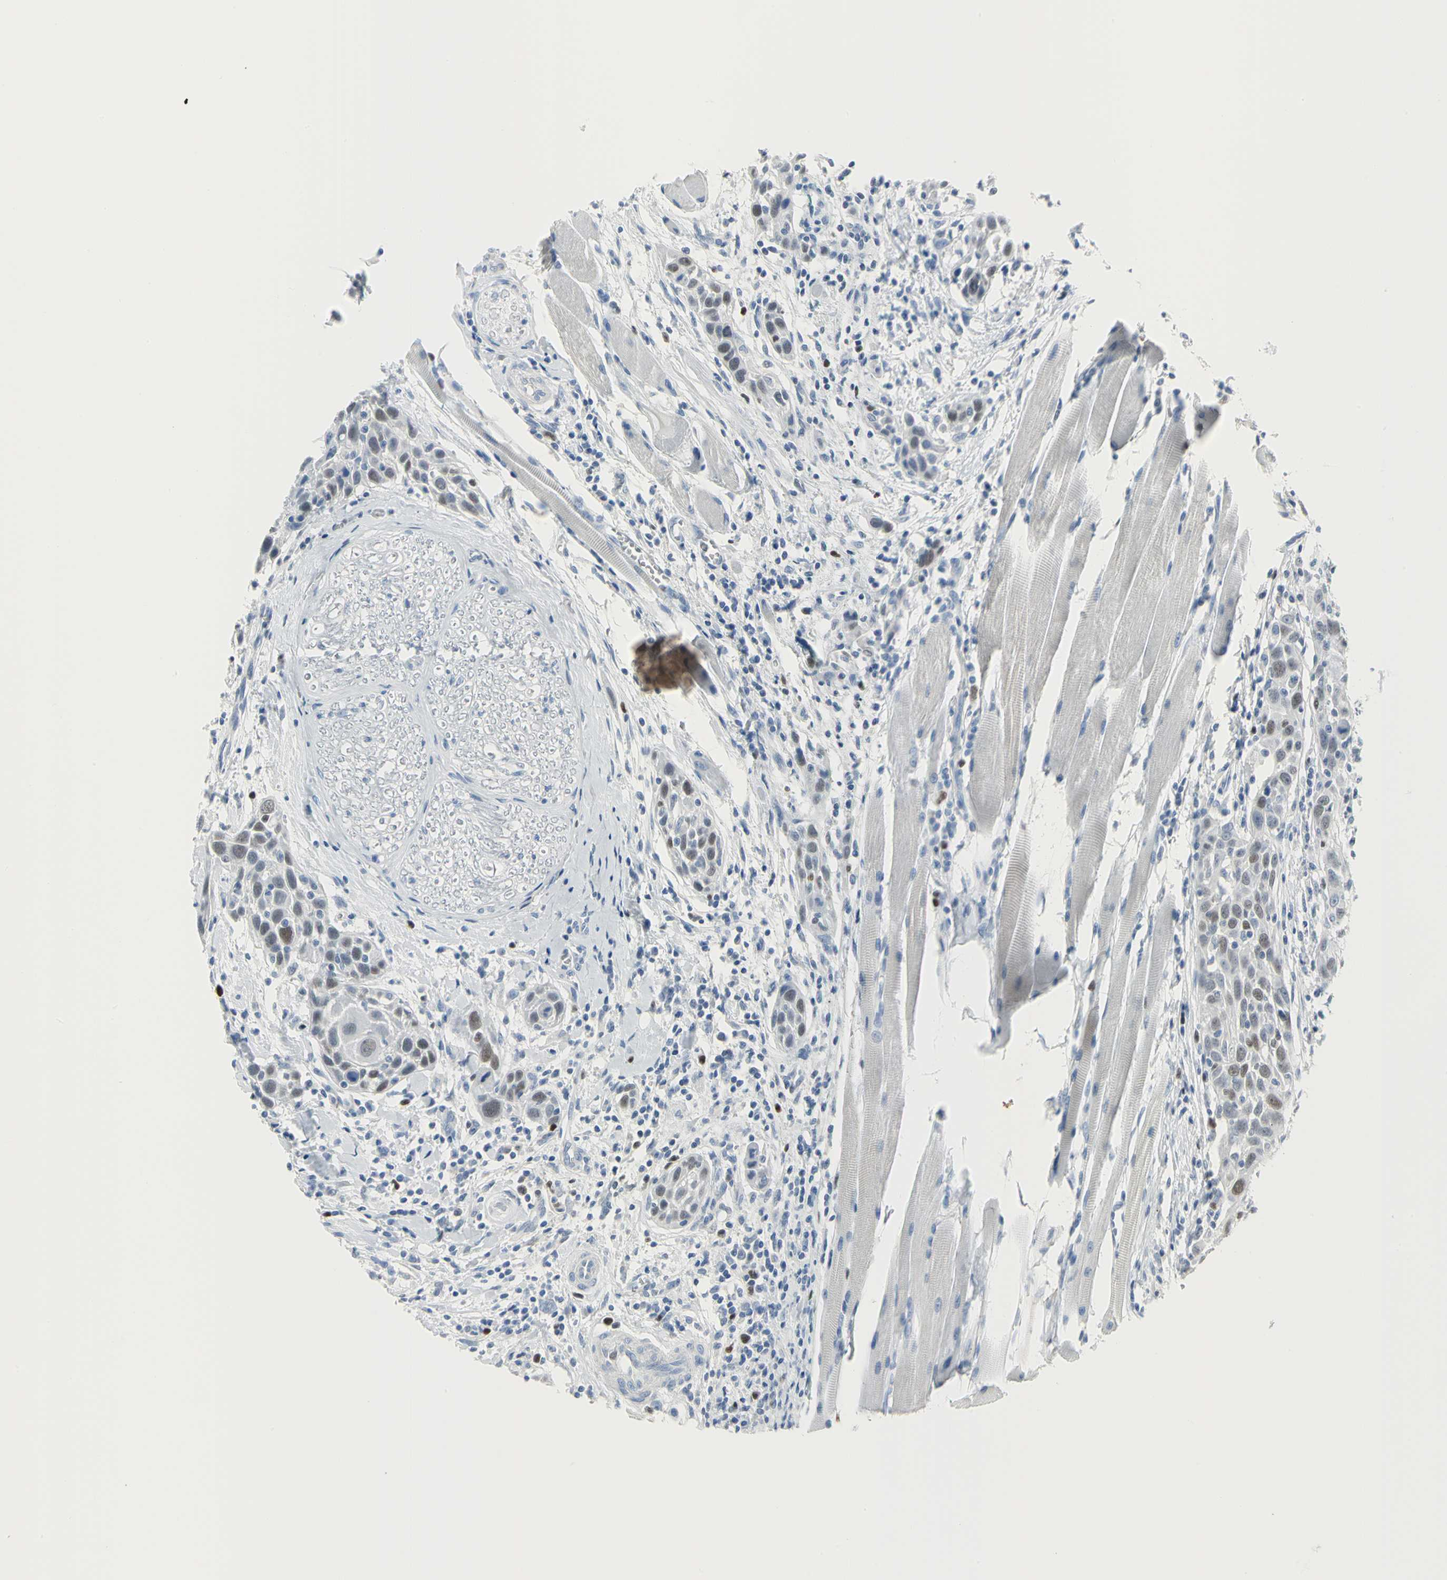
{"staining": {"intensity": "moderate", "quantity": "25%-75%", "location": "nuclear"}, "tissue": "head and neck cancer", "cell_type": "Tumor cells", "image_type": "cancer", "snomed": [{"axis": "morphology", "description": "Normal tissue, NOS"}, {"axis": "morphology", "description": "Squamous cell carcinoma, NOS"}, {"axis": "topography", "description": "Oral tissue"}, {"axis": "topography", "description": "Head-Neck"}], "caption": "Squamous cell carcinoma (head and neck) stained with a protein marker exhibits moderate staining in tumor cells.", "gene": "MCM3", "patient": {"sex": "female", "age": 50}}